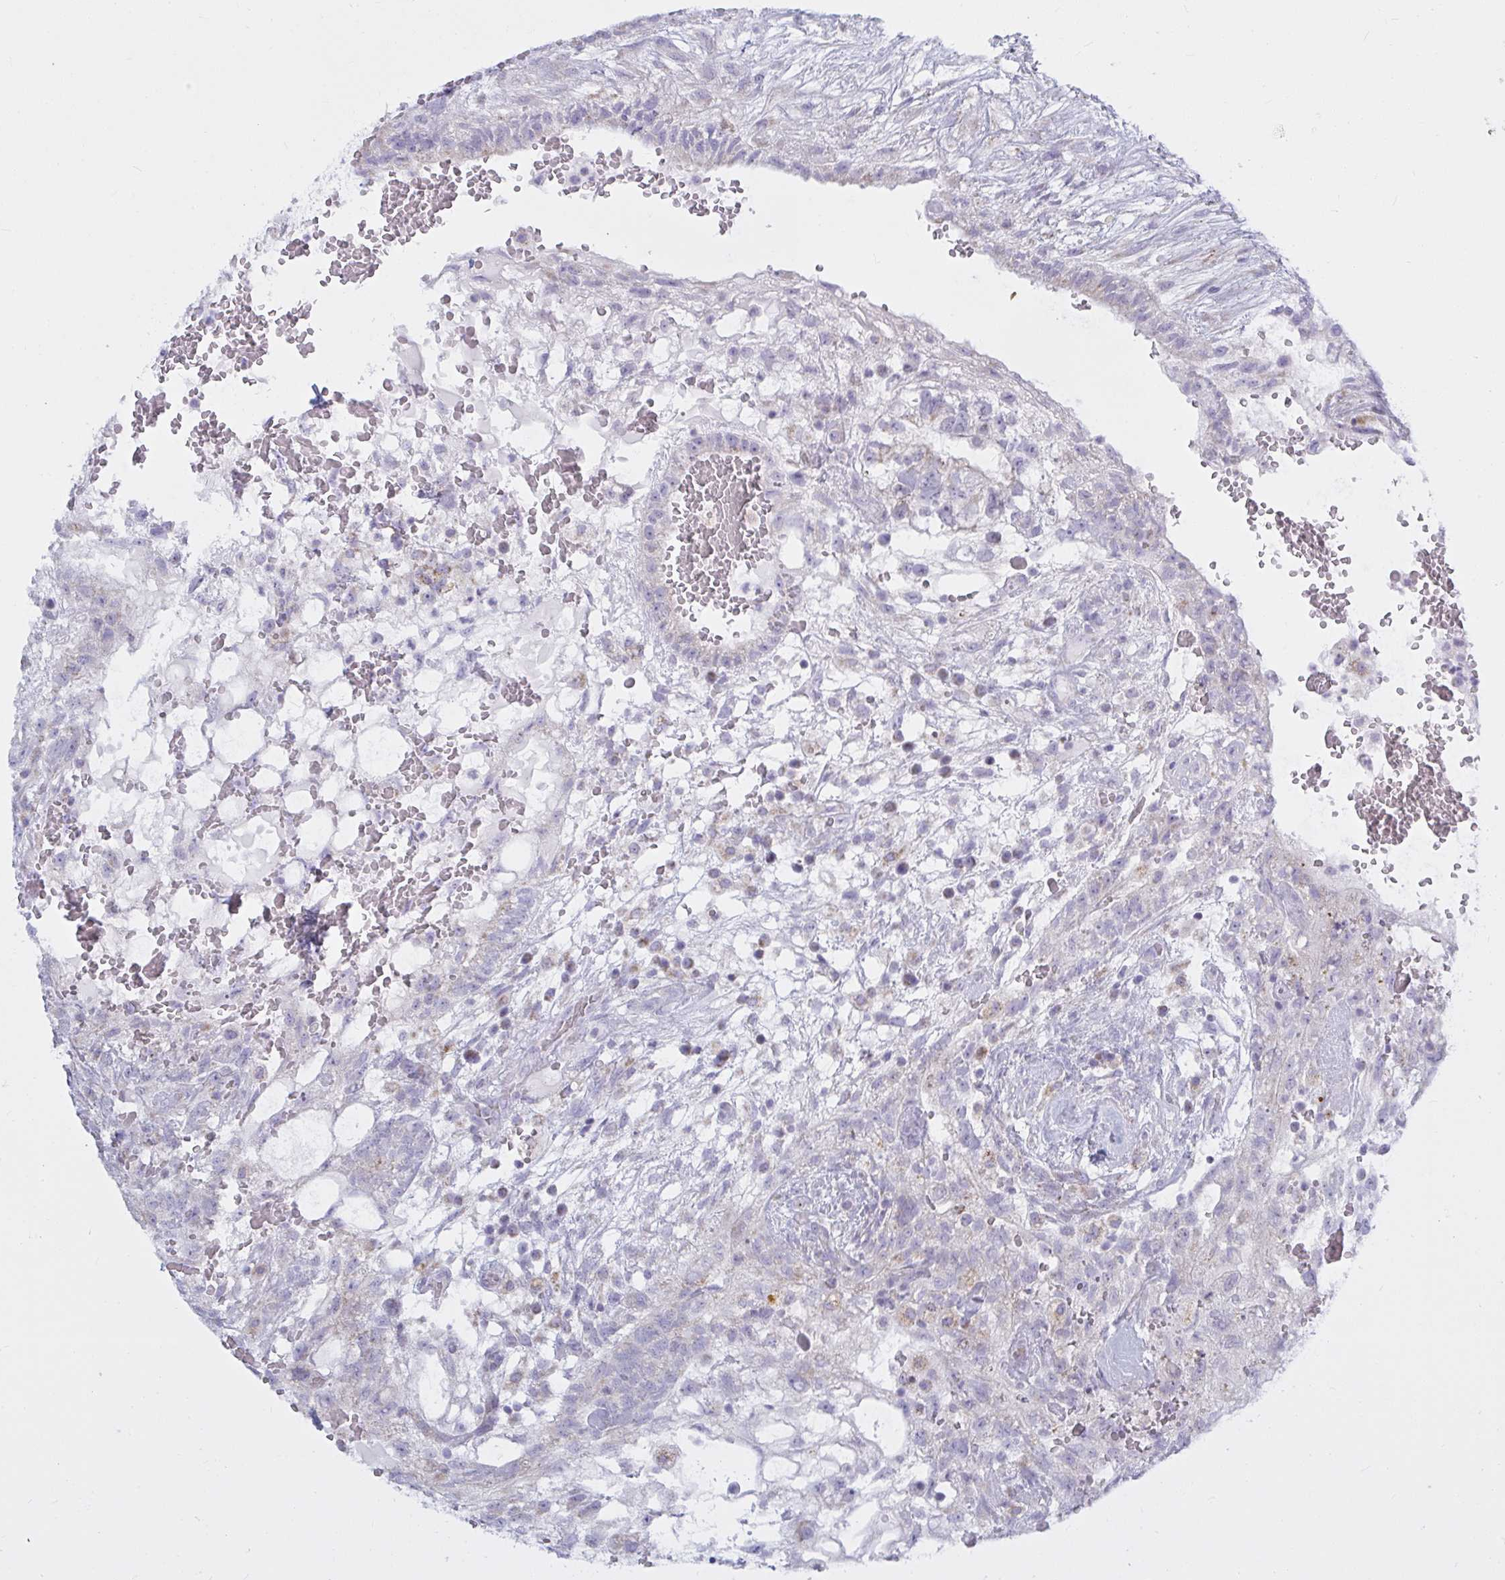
{"staining": {"intensity": "negative", "quantity": "none", "location": "none"}, "tissue": "testis cancer", "cell_type": "Tumor cells", "image_type": "cancer", "snomed": [{"axis": "morphology", "description": "Normal tissue, NOS"}, {"axis": "morphology", "description": "Carcinoma, Embryonal, NOS"}, {"axis": "topography", "description": "Testis"}], "caption": "Human testis cancer stained for a protein using immunohistochemistry (IHC) shows no positivity in tumor cells.", "gene": "ATG9A", "patient": {"sex": "male", "age": 32}}